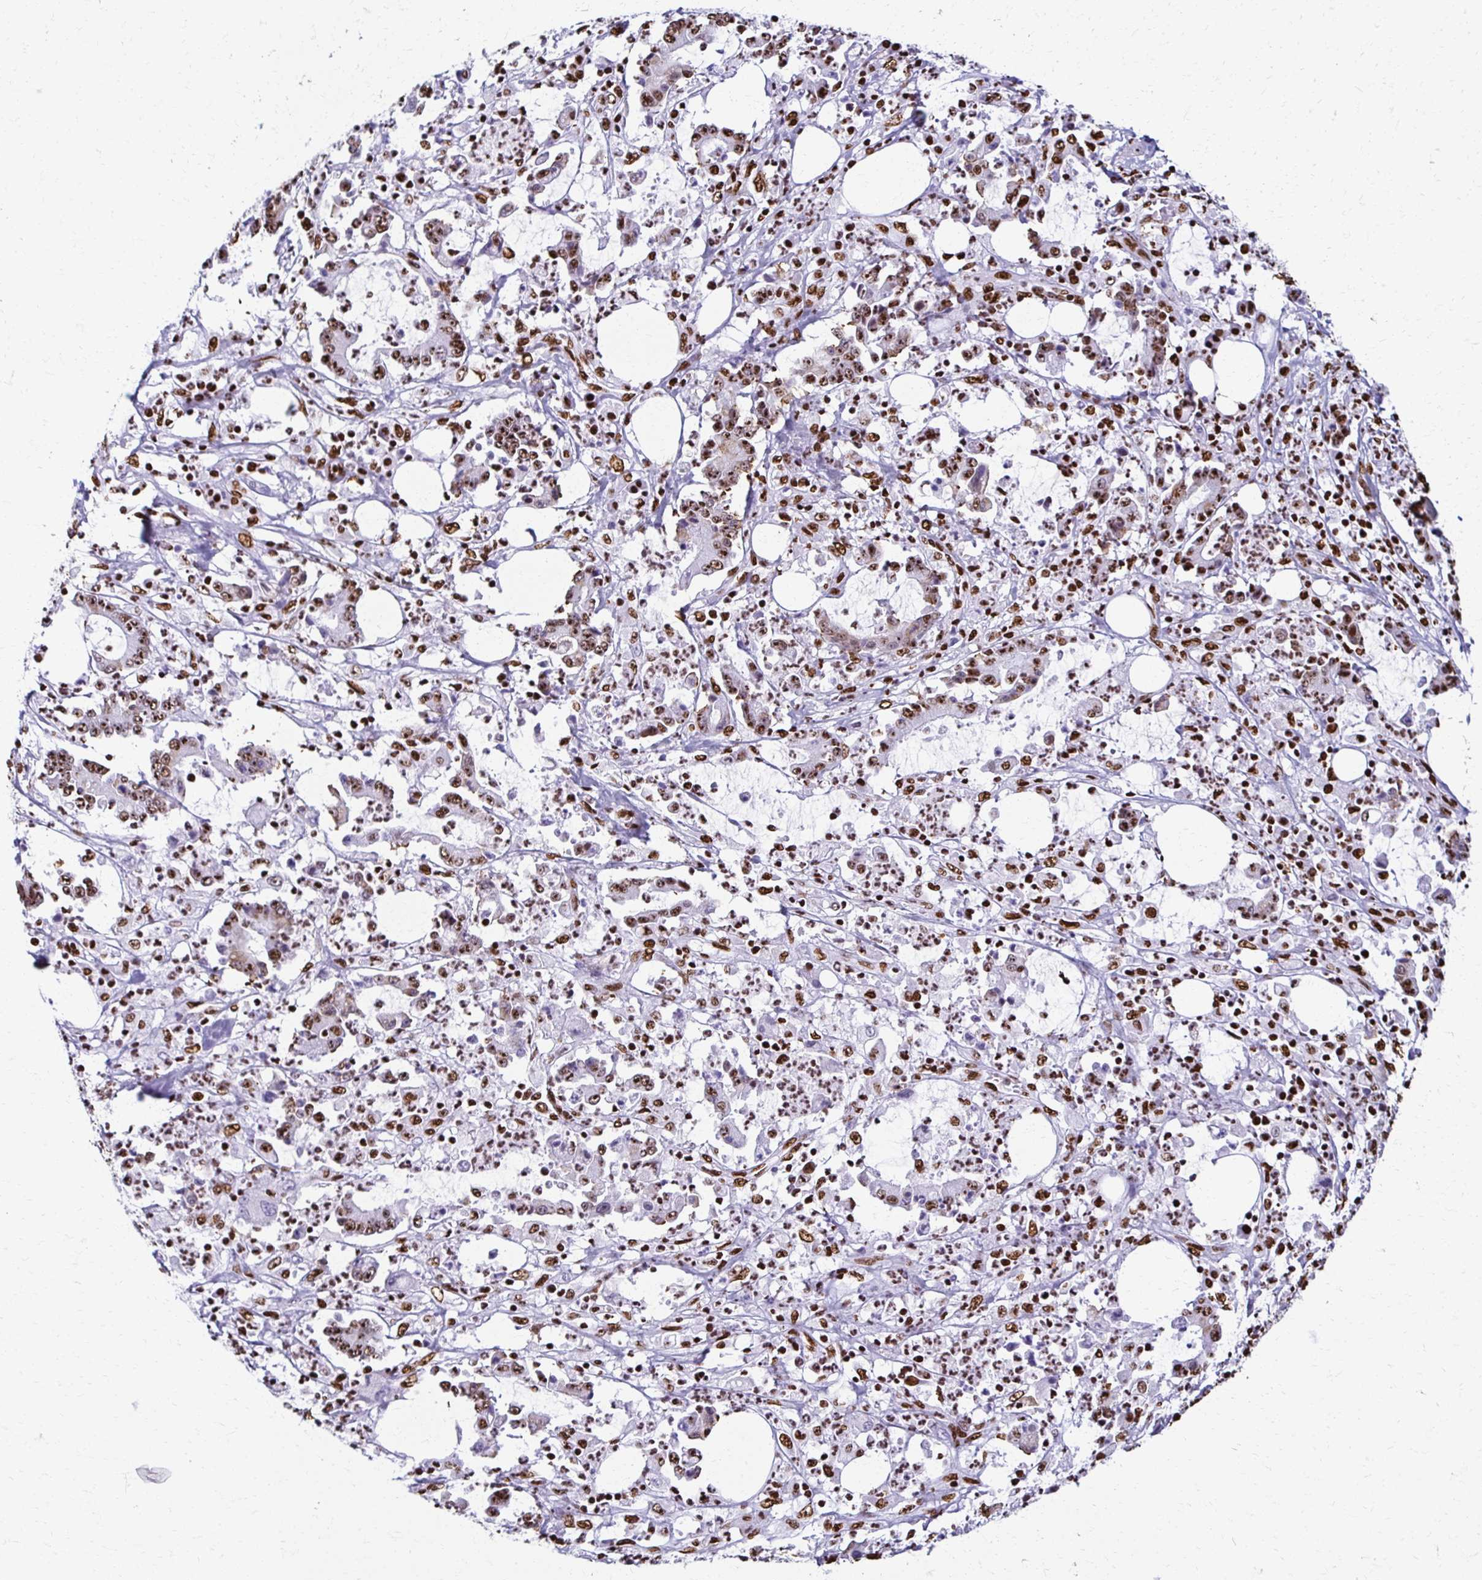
{"staining": {"intensity": "moderate", "quantity": ">75%", "location": "nuclear"}, "tissue": "stomach cancer", "cell_type": "Tumor cells", "image_type": "cancer", "snomed": [{"axis": "morphology", "description": "Adenocarcinoma, NOS"}, {"axis": "topography", "description": "Stomach, upper"}], "caption": "This is a micrograph of immunohistochemistry staining of stomach cancer, which shows moderate positivity in the nuclear of tumor cells.", "gene": "NONO", "patient": {"sex": "male", "age": 68}}